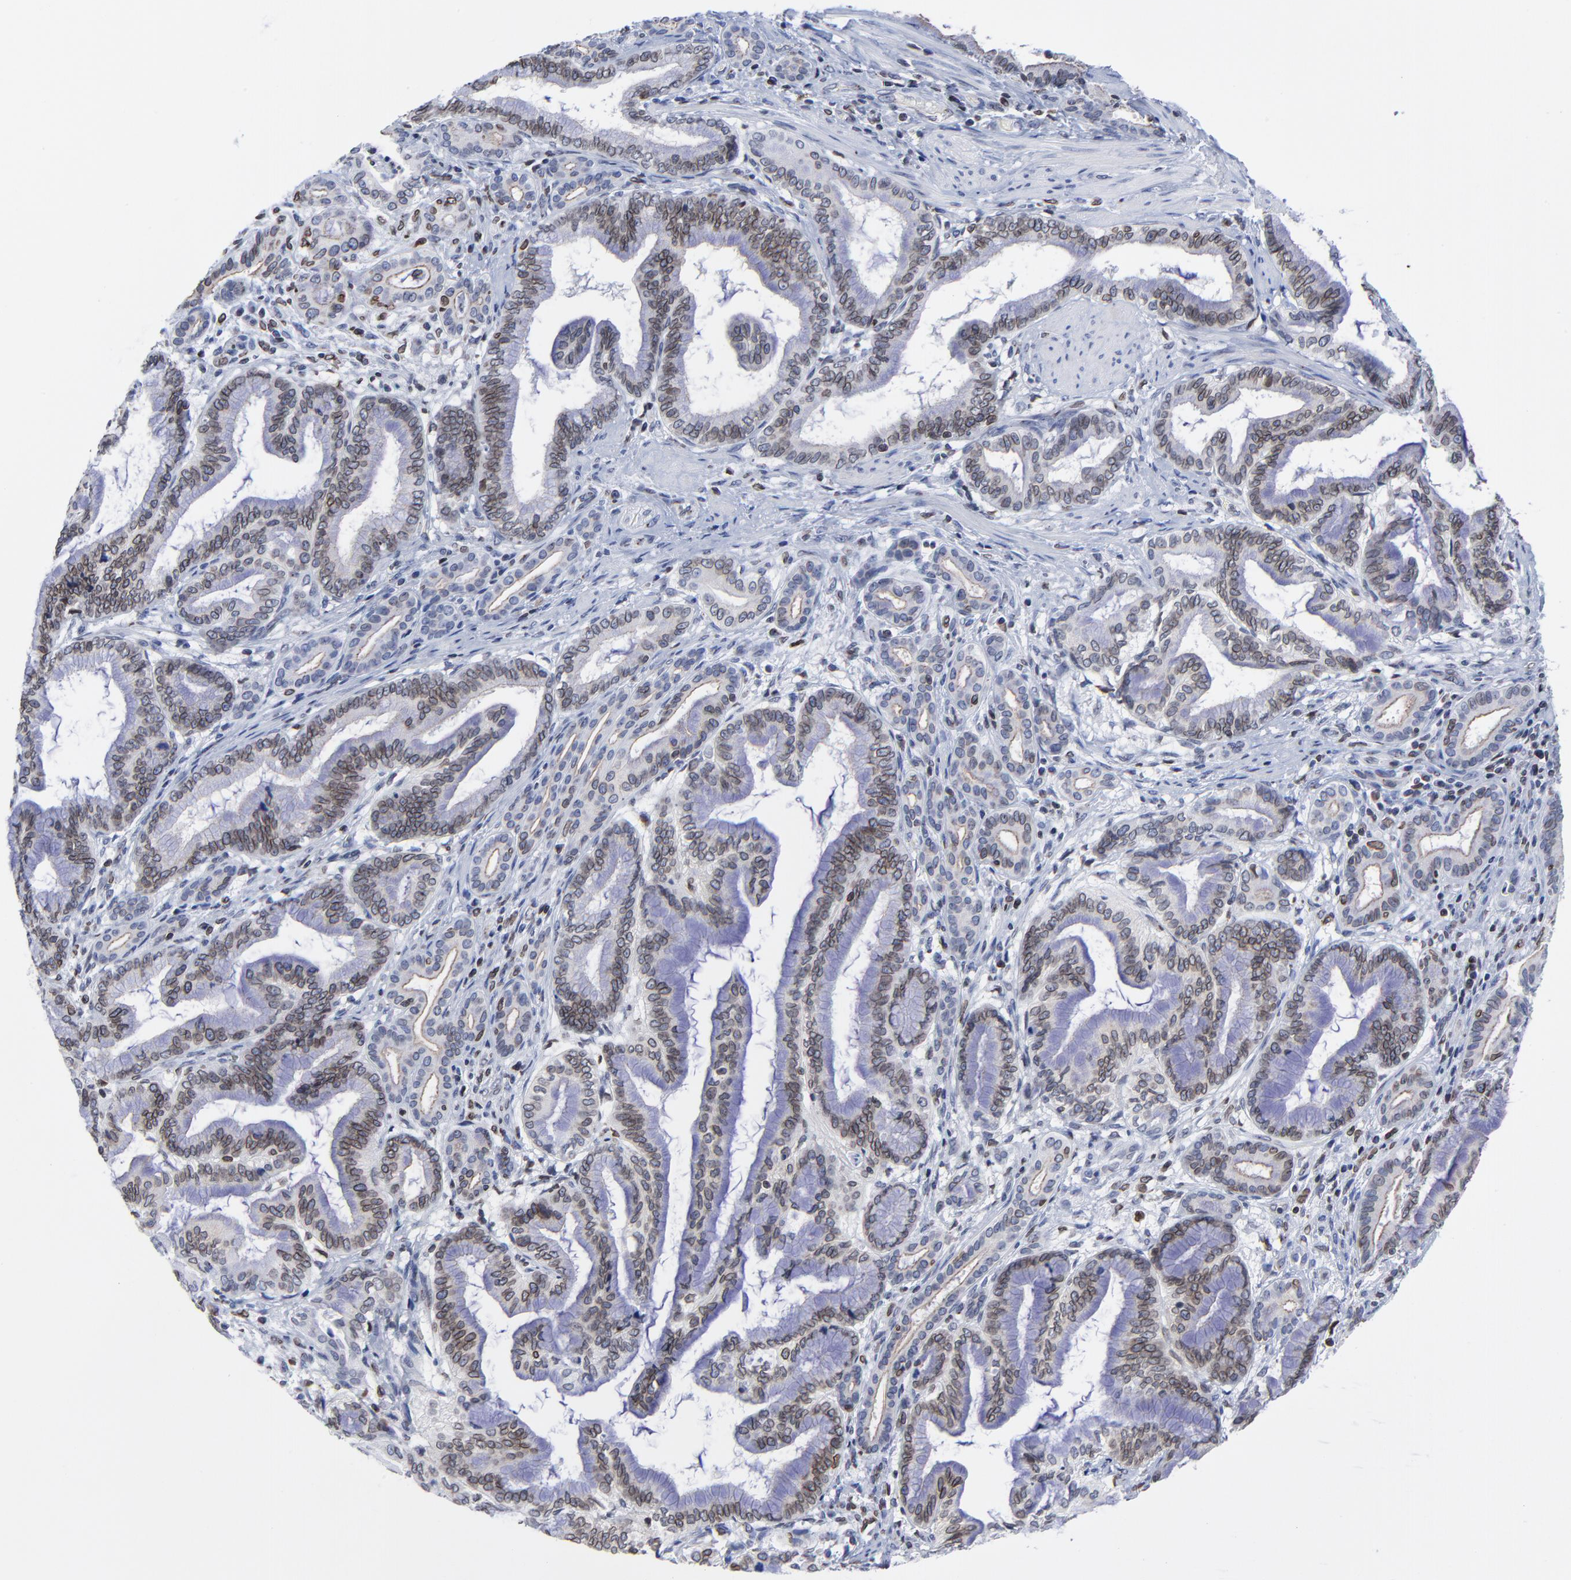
{"staining": {"intensity": "moderate", "quantity": ">75%", "location": "cytoplasmic/membranous,nuclear"}, "tissue": "pancreatic cancer", "cell_type": "Tumor cells", "image_type": "cancer", "snomed": [{"axis": "morphology", "description": "Adenocarcinoma, NOS"}, {"axis": "topography", "description": "Pancreas"}], "caption": "High-magnification brightfield microscopy of pancreatic adenocarcinoma stained with DAB (3,3'-diaminobenzidine) (brown) and counterstained with hematoxylin (blue). tumor cells exhibit moderate cytoplasmic/membranous and nuclear staining is appreciated in approximately>75% of cells.", "gene": "THAP7", "patient": {"sex": "female", "age": 64}}